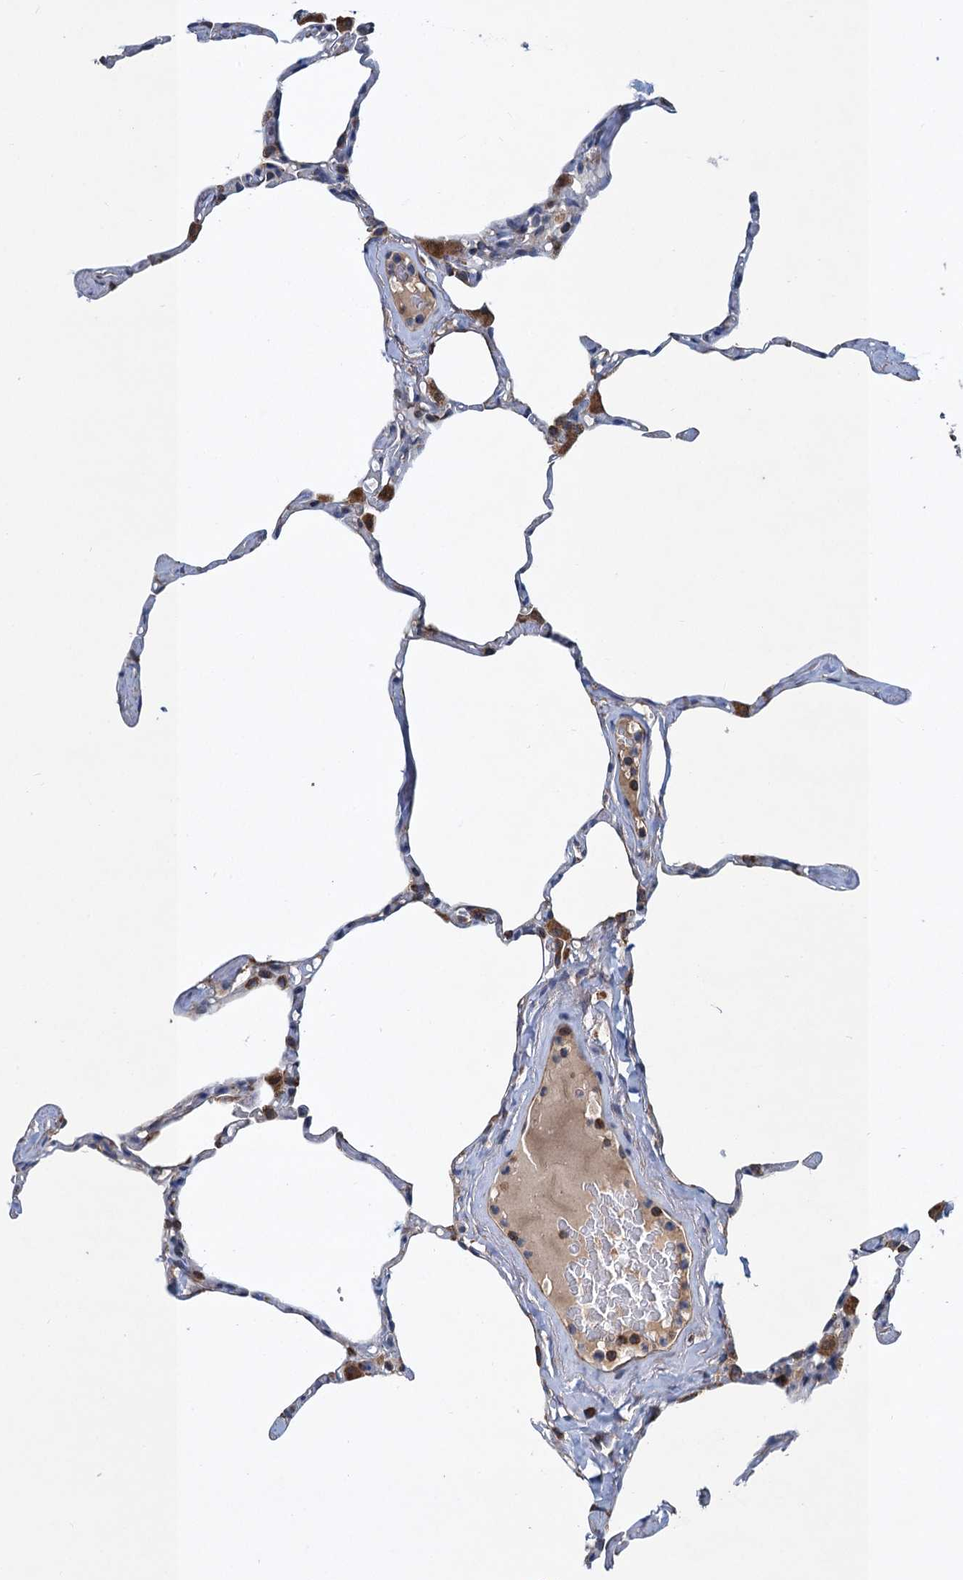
{"staining": {"intensity": "moderate", "quantity": "<25%", "location": "cytoplasmic/membranous"}, "tissue": "lung", "cell_type": "Alveolar cells", "image_type": "normal", "snomed": [{"axis": "morphology", "description": "Normal tissue, NOS"}, {"axis": "topography", "description": "Lung"}], "caption": "Protein staining of unremarkable lung demonstrates moderate cytoplasmic/membranous expression in approximately <25% of alveolar cells. (DAB = brown stain, brightfield microscopy at high magnification).", "gene": "LINS1", "patient": {"sex": "male", "age": 65}}